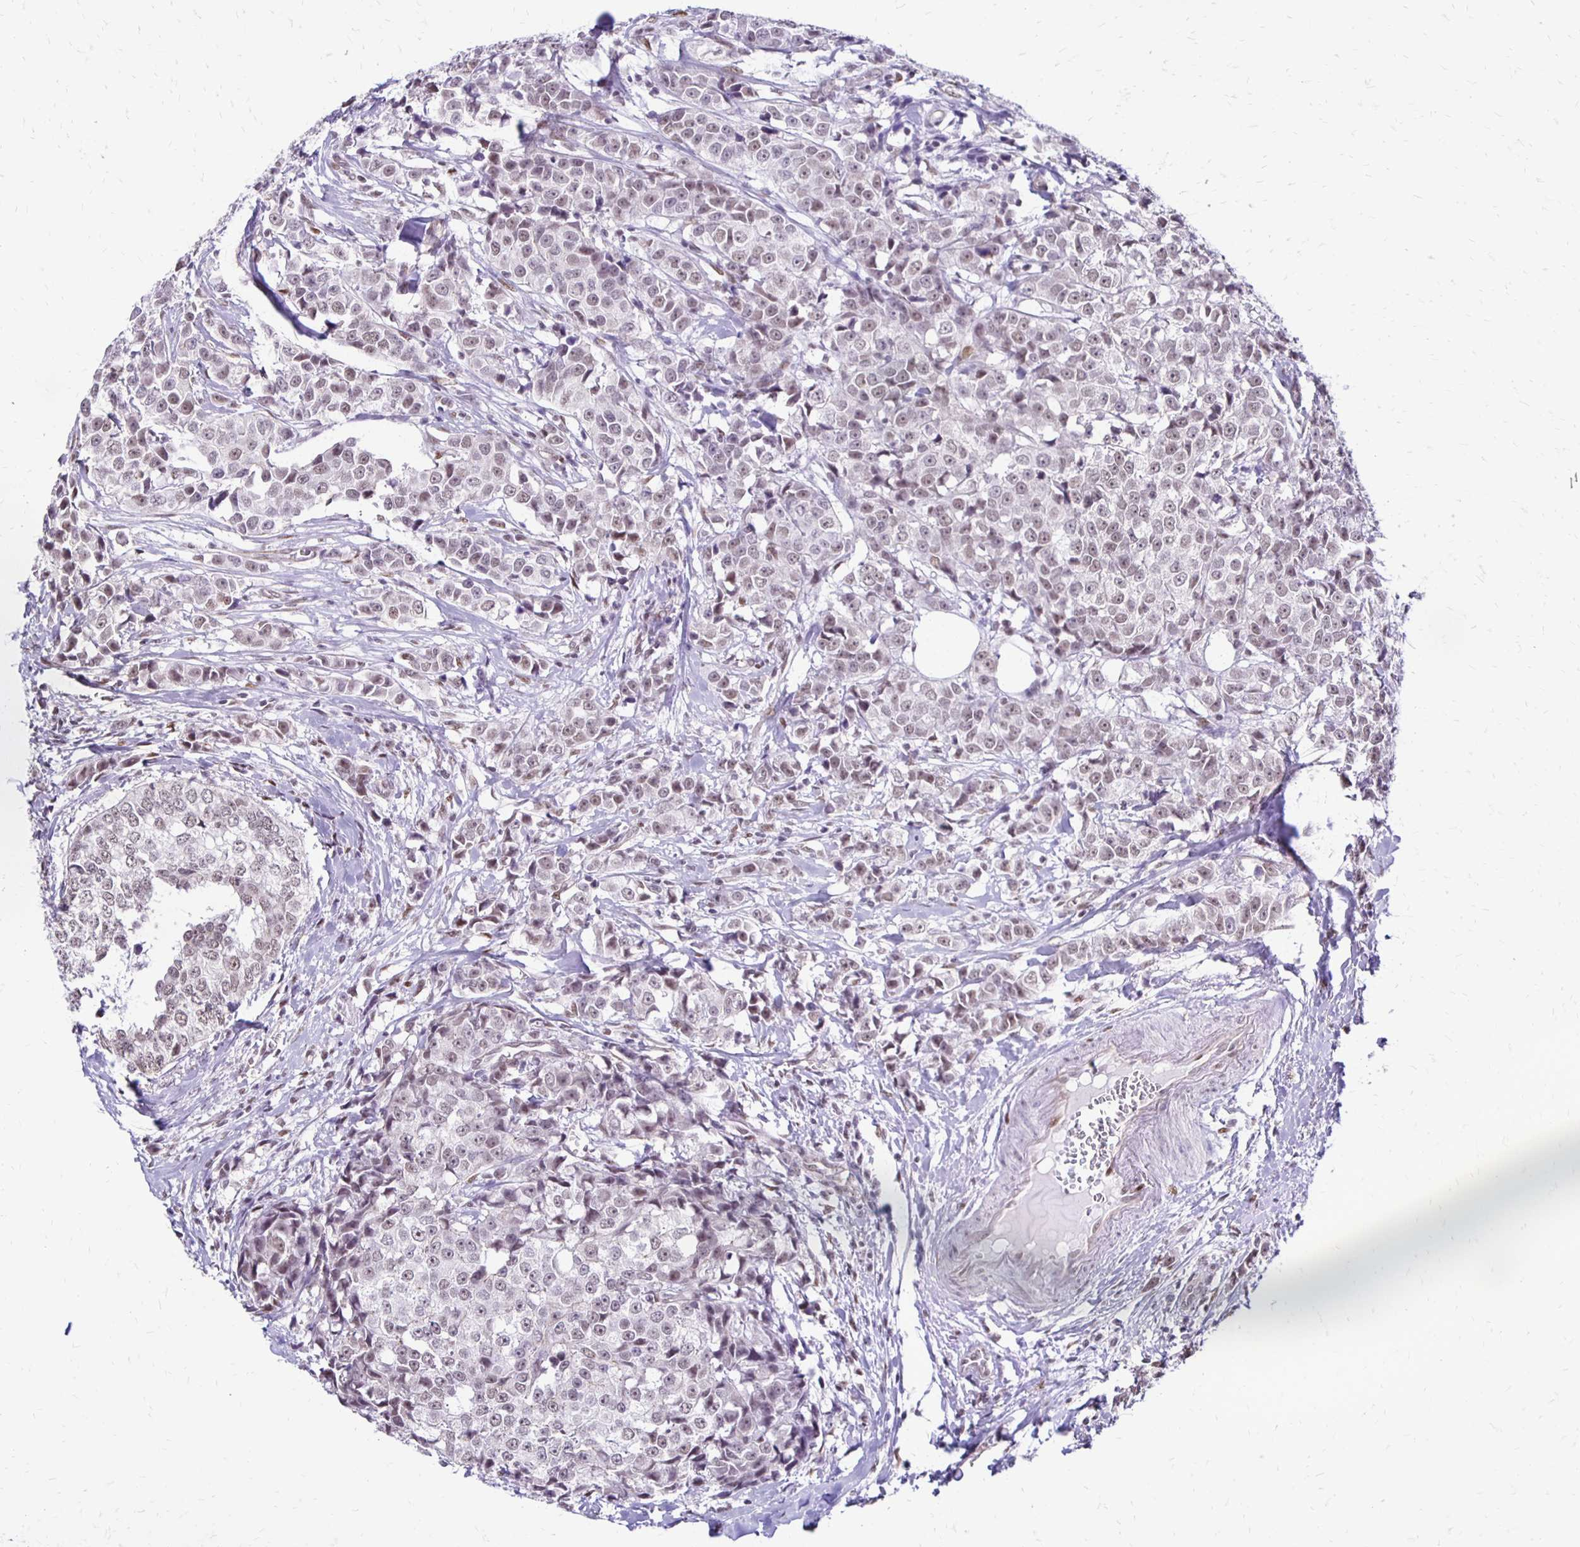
{"staining": {"intensity": "weak", "quantity": "25%-75%", "location": "nuclear"}, "tissue": "breast cancer", "cell_type": "Tumor cells", "image_type": "cancer", "snomed": [{"axis": "morphology", "description": "Duct carcinoma"}, {"axis": "topography", "description": "Breast"}], "caption": "Brown immunohistochemical staining in breast cancer exhibits weak nuclear staining in about 25%-75% of tumor cells.", "gene": "DDB2", "patient": {"sex": "female", "age": 80}}